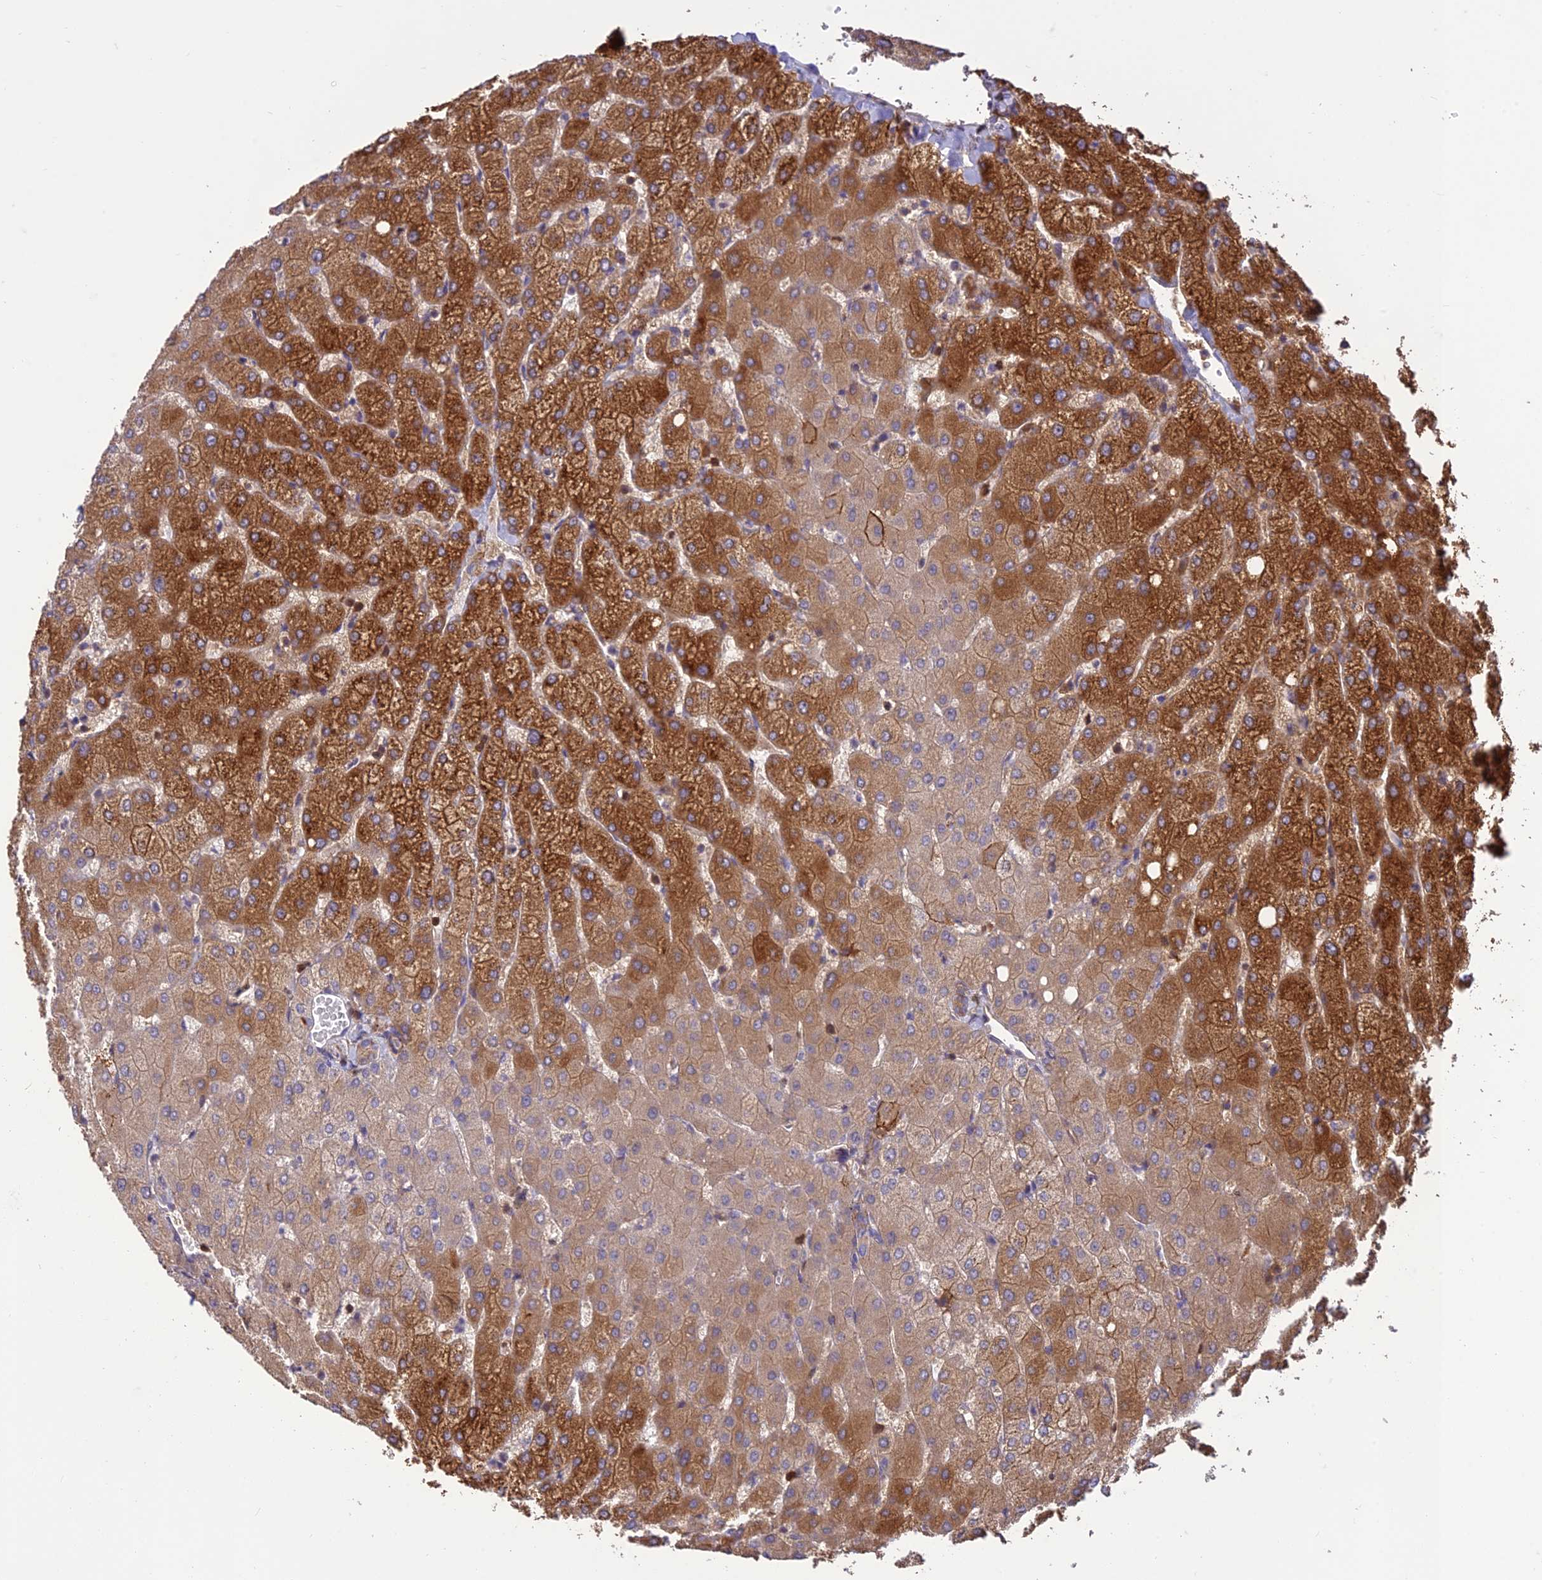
{"staining": {"intensity": "weak", "quantity": "25%-75%", "location": "cytoplasmic/membranous"}, "tissue": "liver", "cell_type": "Cholangiocytes", "image_type": "normal", "snomed": [{"axis": "morphology", "description": "Normal tissue, NOS"}, {"axis": "topography", "description": "Liver"}], "caption": "Immunohistochemistry histopathology image of unremarkable human liver stained for a protein (brown), which exhibits low levels of weak cytoplasmic/membranous staining in approximately 25%-75% of cholangiocytes.", "gene": "HPSE2", "patient": {"sex": "female", "age": 54}}